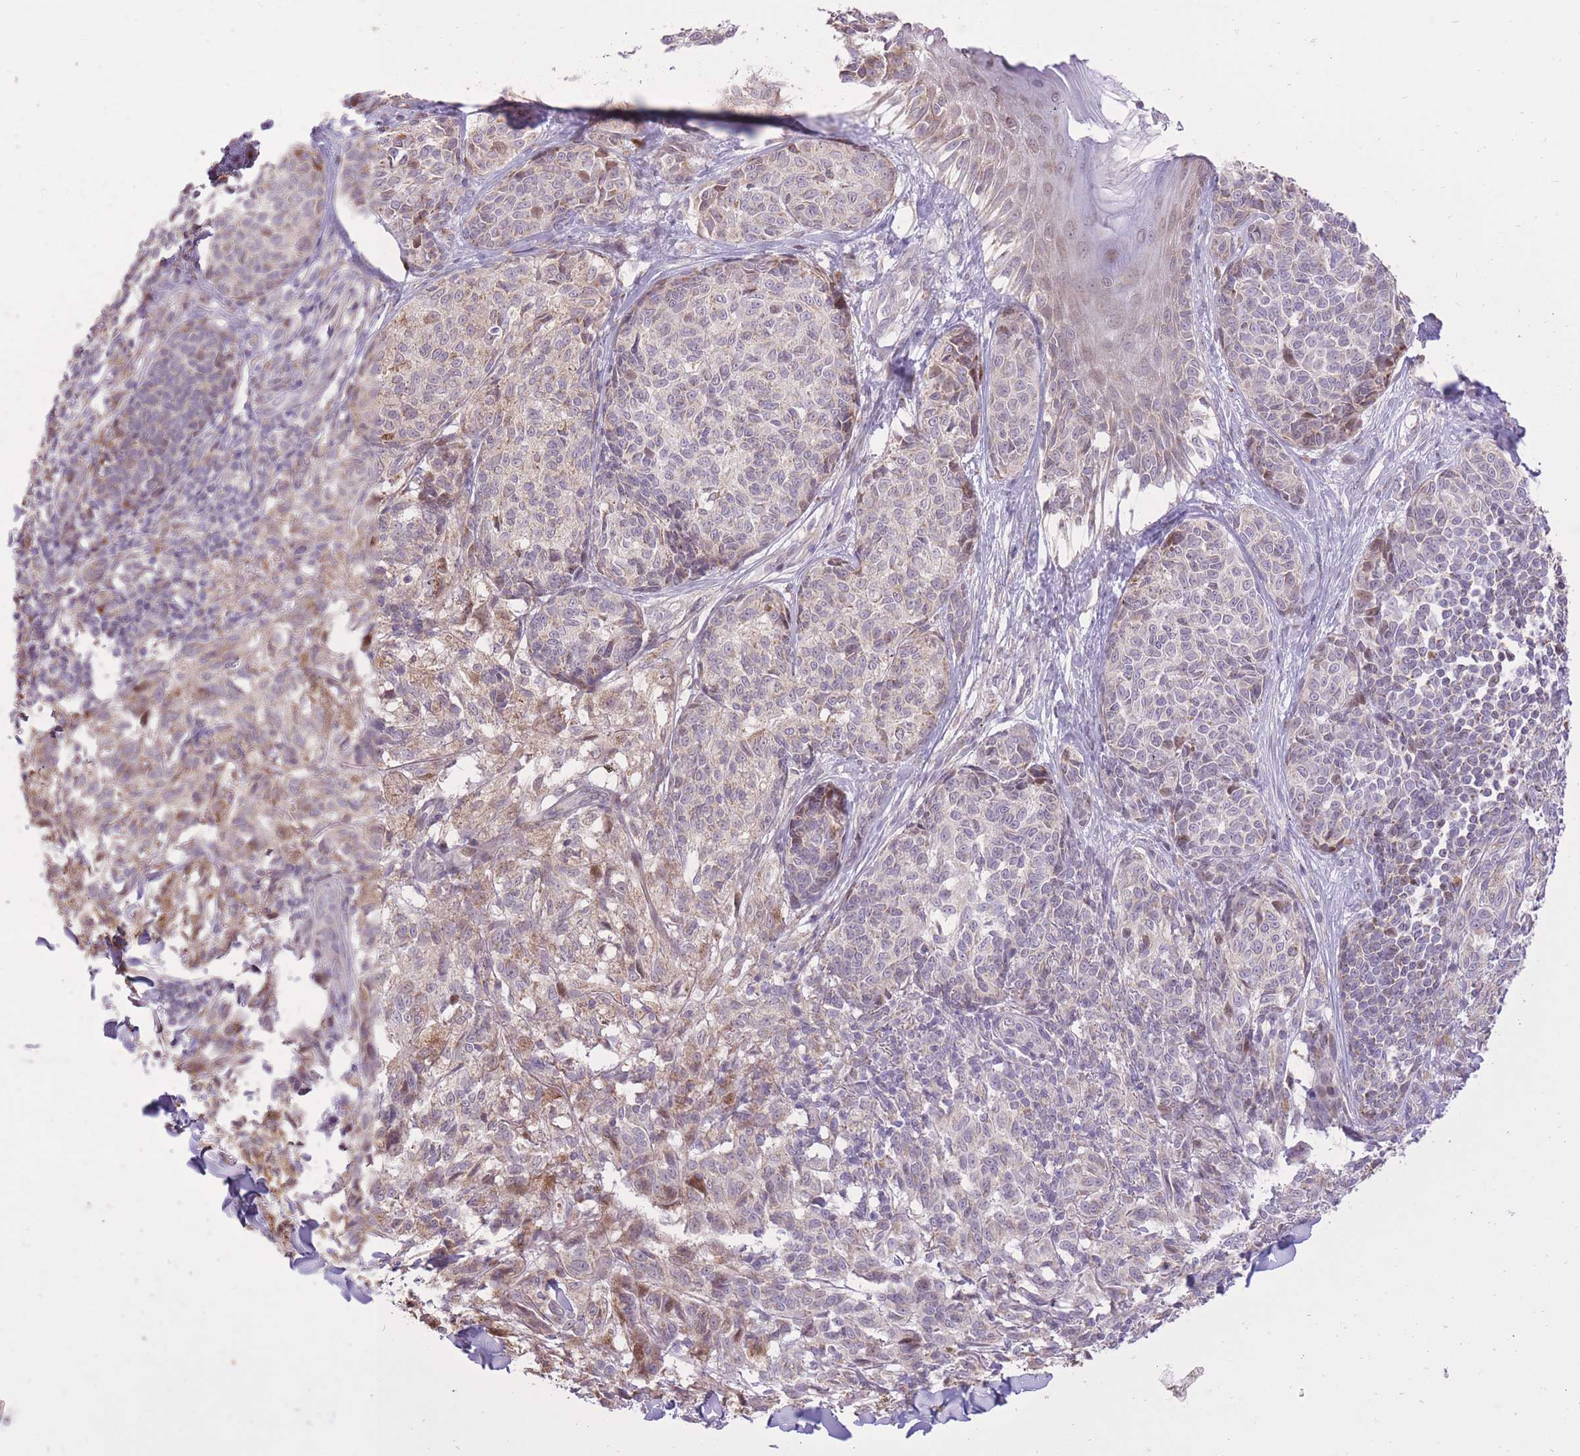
{"staining": {"intensity": "weak", "quantity": "<25%", "location": "cytoplasmic/membranous"}, "tissue": "melanoma", "cell_type": "Tumor cells", "image_type": "cancer", "snomed": [{"axis": "morphology", "description": "Malignant melanoma, NOS"}, {"axis": "topography", "description": "Skin of upper extremity"}], "caption": "A high-resolution image shows IHC staining of malignant melanoma, which displays no significant positivity in tumor cells. (Stains: DAB immunohistochemistry (IHC) with hematoxylin counter stain, Microscopy: brightfield microscopy at high magnification).", "gene": "SLC4A4", "patient": {"sex": "male", "age": 40}}